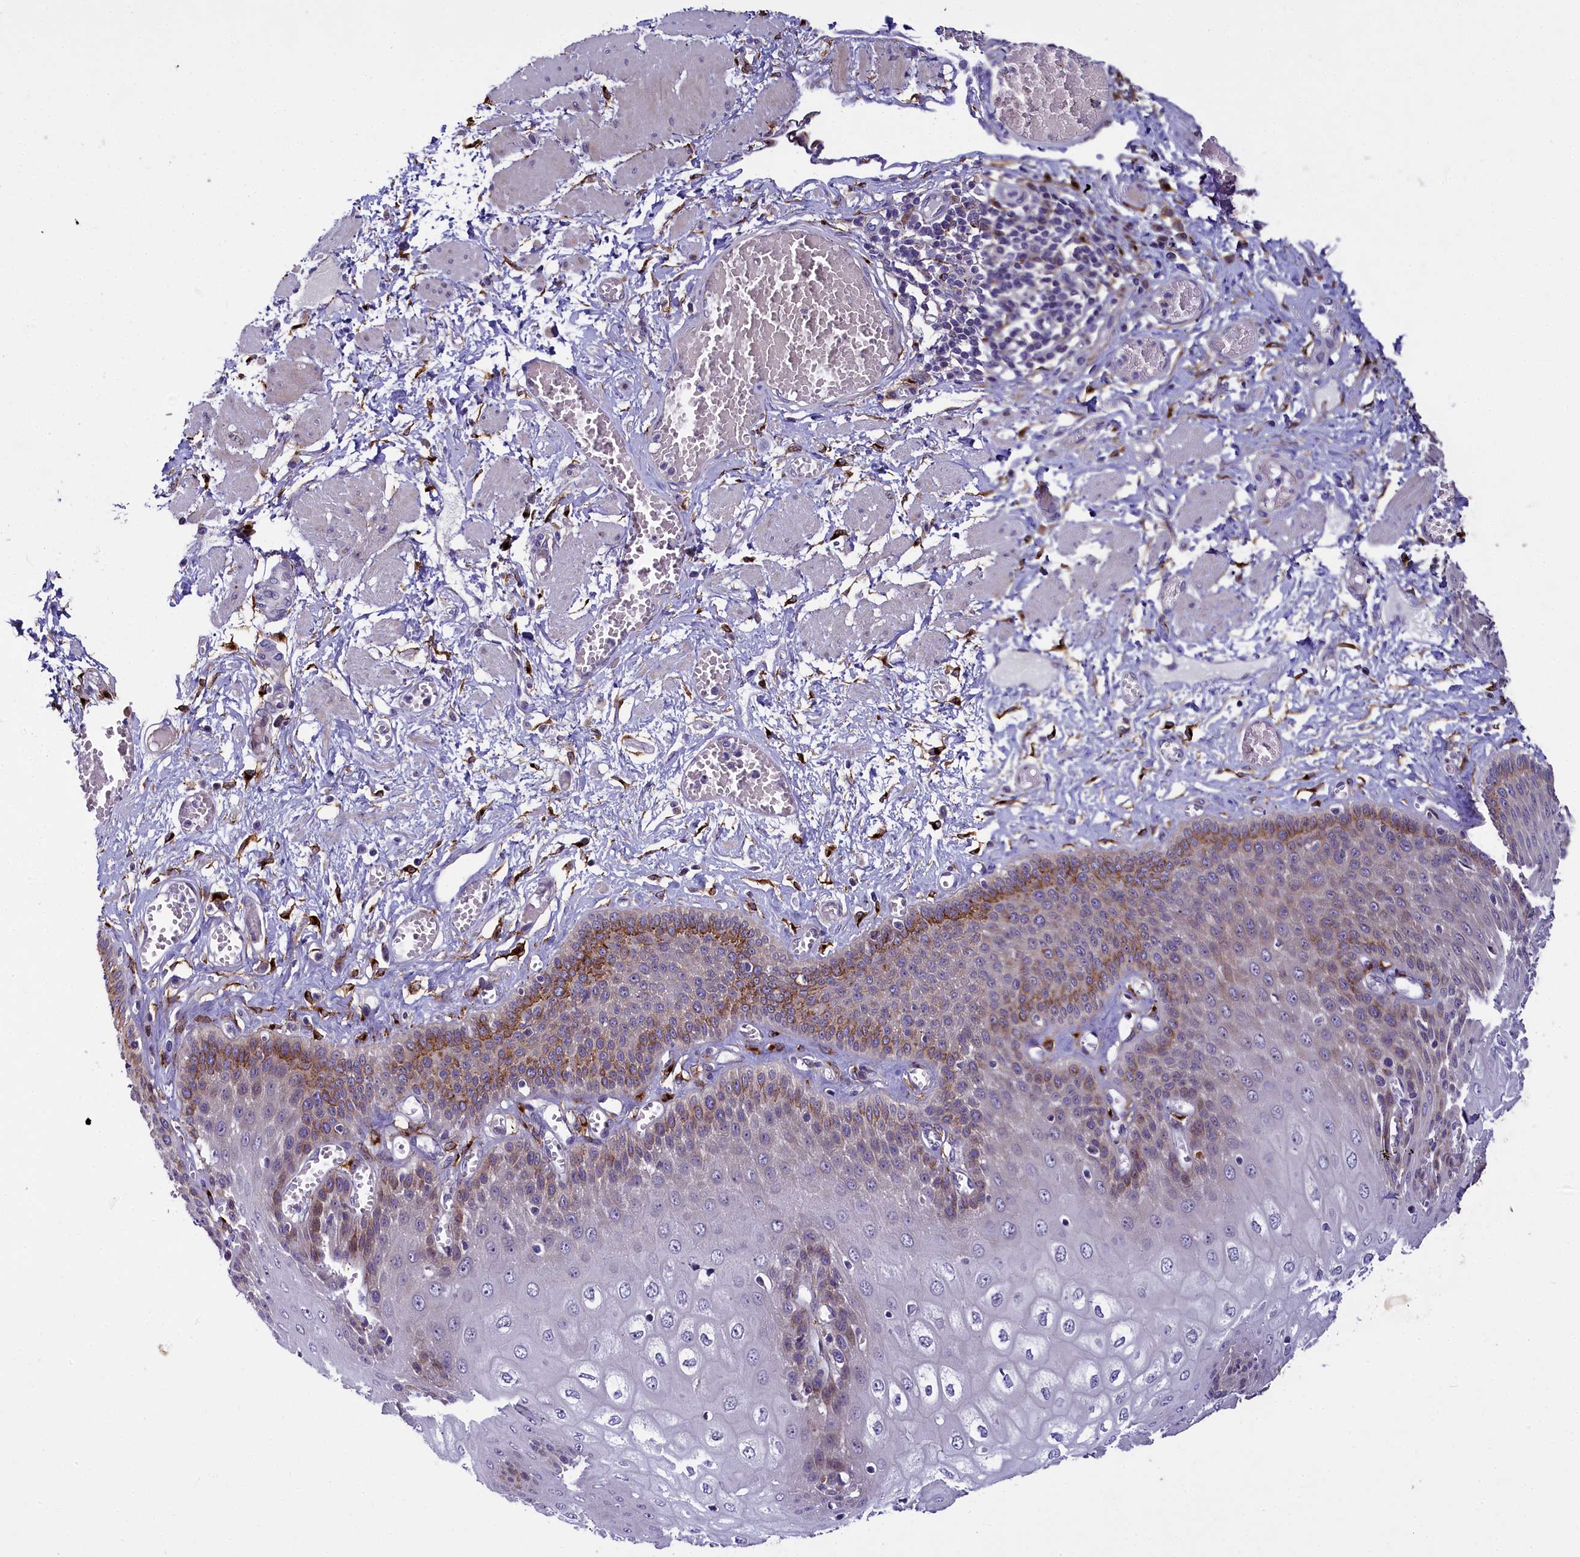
{"staining": {"intensity": "moderate", "quantity": "25%-75%", "location": "cytoplasmic/membranous"}, "tissue": "esophagus", "cell_type": "Squamous epithelial cells", "image_type": "normal", "snomed": [{"axis": "morphology", "description": "Normal tissue, NOS"}, {"axis": "topography", "description": "Esophagus"}], "caption": "Moderate cytoplasmic/membranous expression for a protein is identified in about 25%-75% of squamous epithelial cells of normal esophagus using immunohistochemistry.", "gene": "MRC2", "patient": {"sex": "male", "age": 60}}